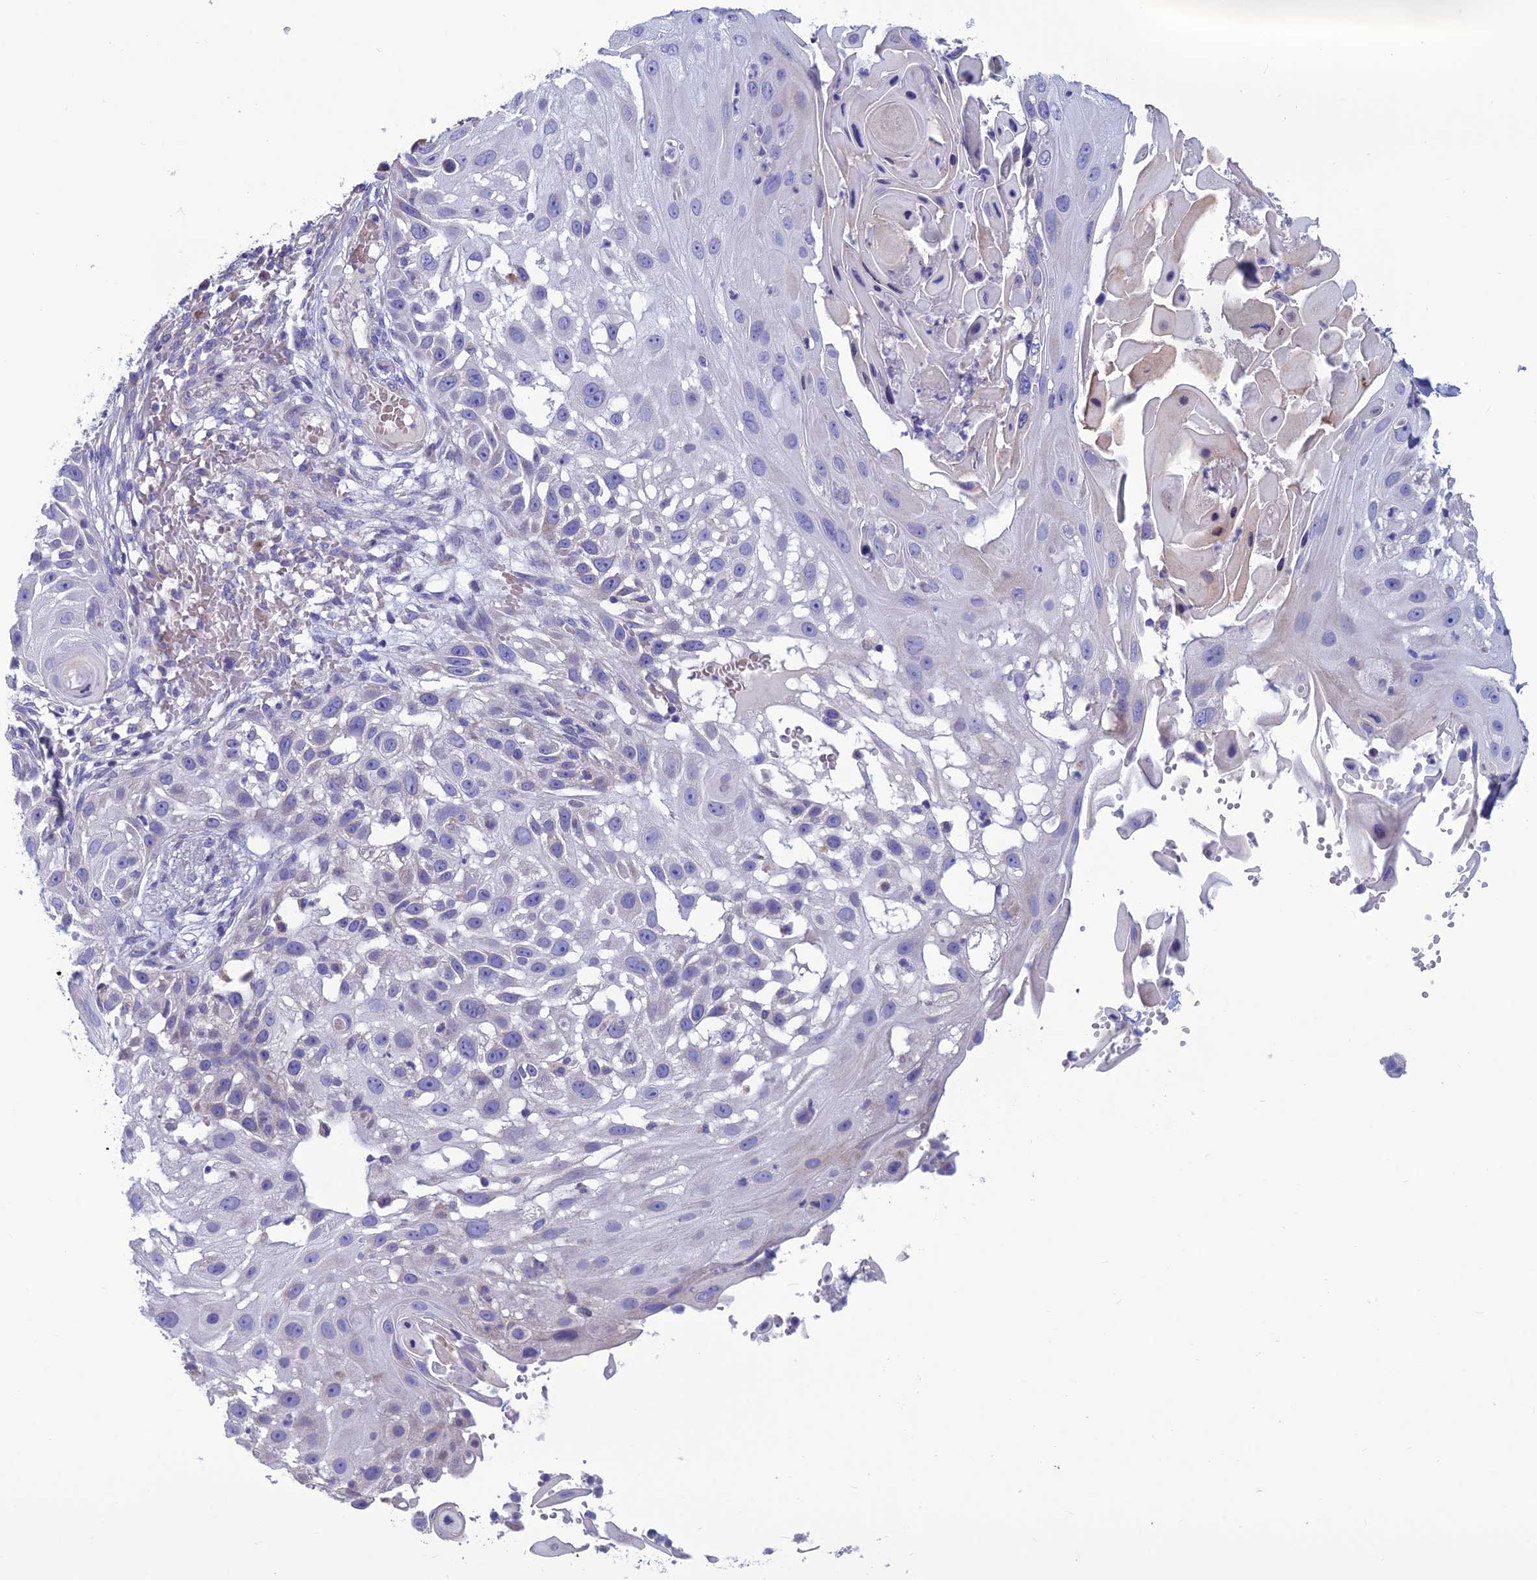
{"staining": {"intensity": "negative", "quantity": "none", "location": "none"}, "tissue": "skin cancer", "cell_type": "Tumor cells", "image_type": "cancer", "snomed": [{"axis": "morphology", "description": "Squamous cell carcinoma, NOS"}, {"axis": "topography", "description": "Skin"}], "caption": "Histopathology image shows no protein positivity in tumor cells of squamous cell carcinoma (skin) tissue.", "gene": "BHMT2", "patient": {"sex": "female", "age": 44}}